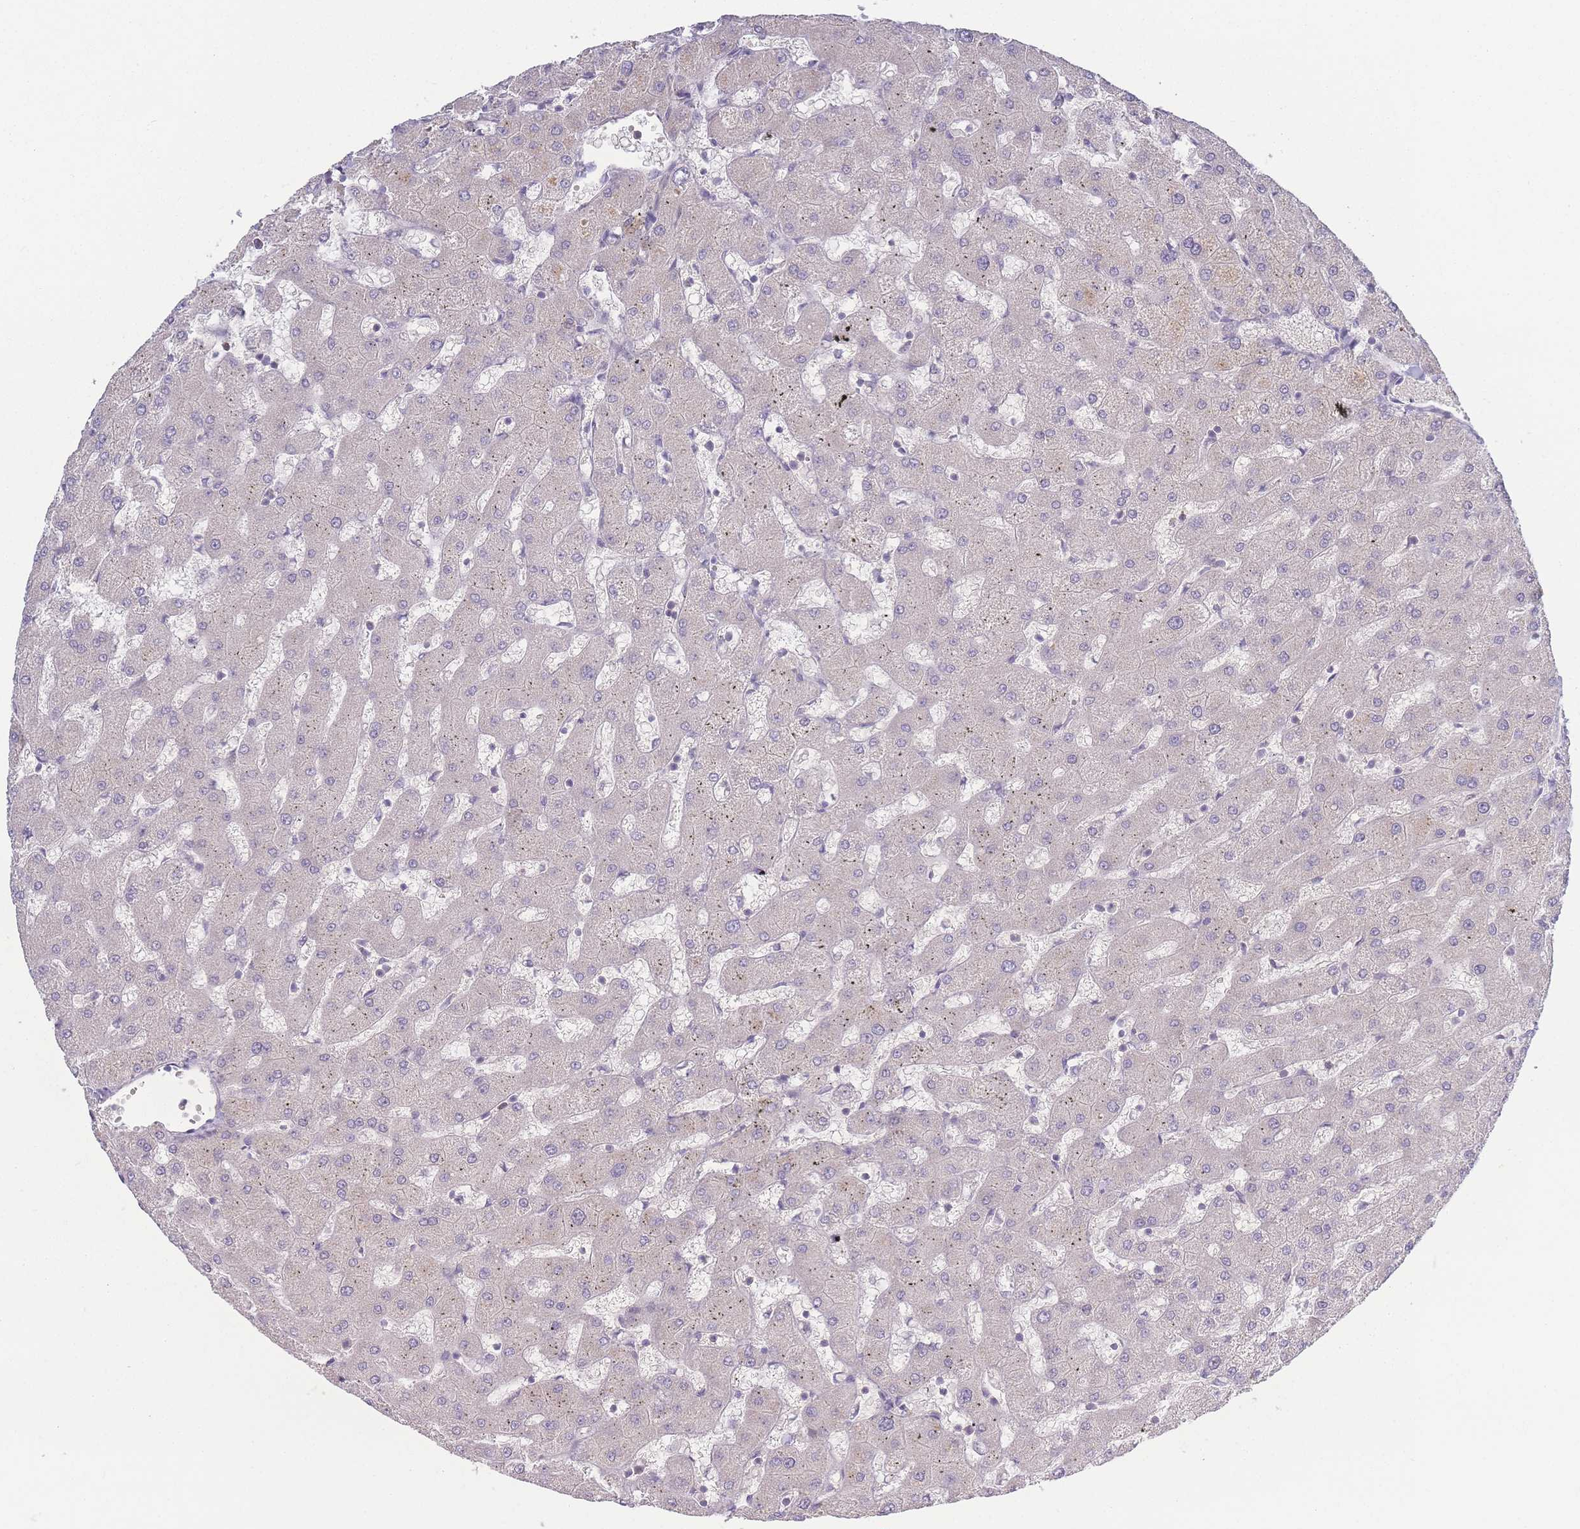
{"staining": {"intensity": "weak", "quantity": "<25%", "location": "cytoplasmic/membranous"}, "tissue": "liver", "cell_type": "Cholangiocytes", "image_type": "normal", "snomed": [{"axis": "morphology", "description": "Normal tissue, NOS"}, {"axis": "topography", "description": "Liver"}], "caption": "There is no significant expression in cholangiocytes of liver. (DAB IHC, high magnification).", "gene": "SPHKAP", "patient": {"sex": "female", "age": 63}}